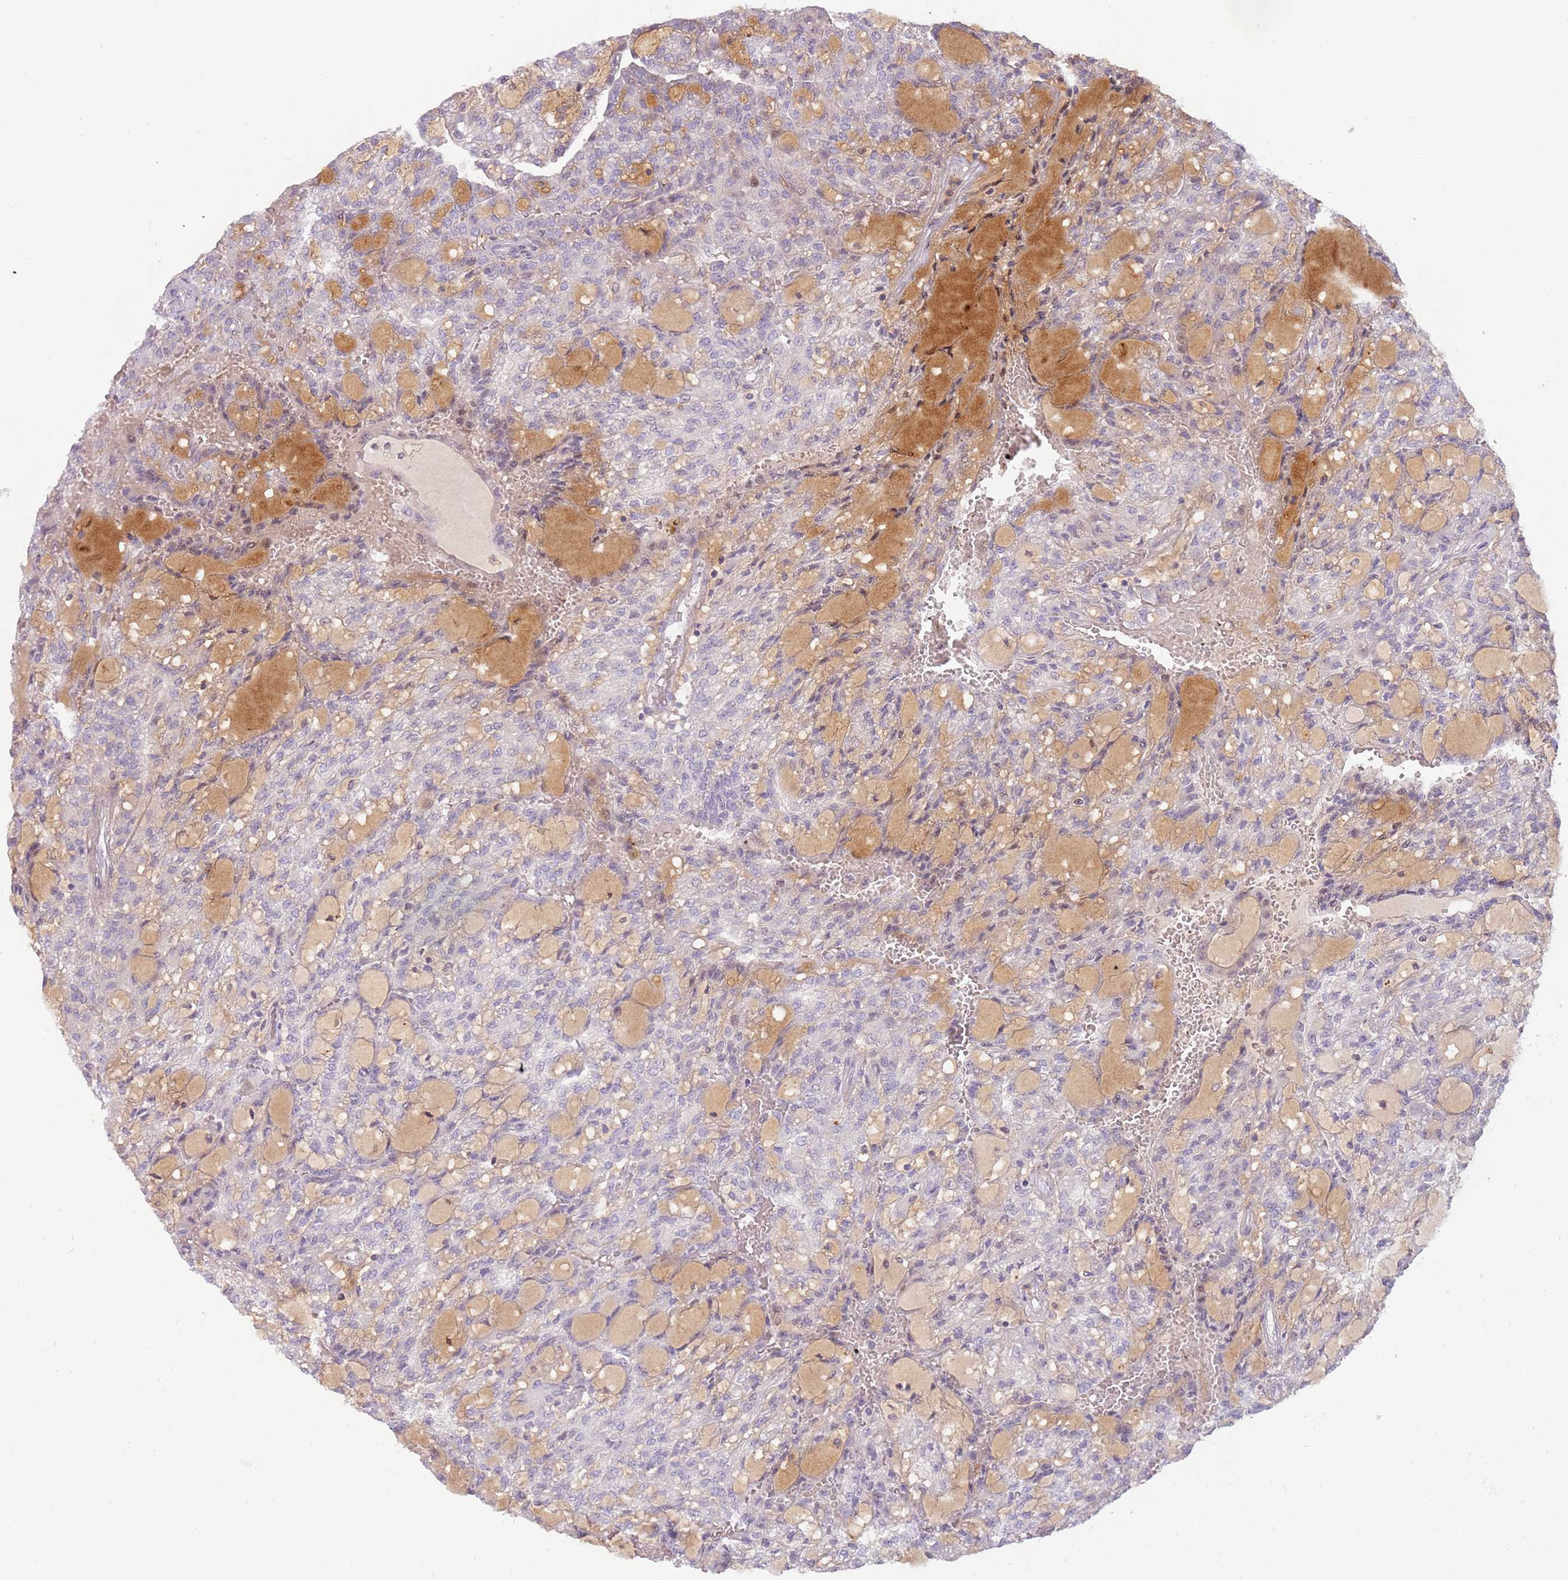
{"staining": {"intensity": "negative", "quantity": "none", "location": "none"}, "tissue": "renal cancer", "cell_type": "Tumor cells", "image_type": "cancer", "snomed": [{"axis": "morphology", "description": "Adenocarcinoma, NOS"}, {"axis": "topography", "description": "Kidney"}], "caption": "DAB immunohistochemical staining of renal adenocarcinoma exhibits no significant positivity in tumor cells.", "gene": "ARHGAP5", "patient": {"sex": "male", "age": 63}}